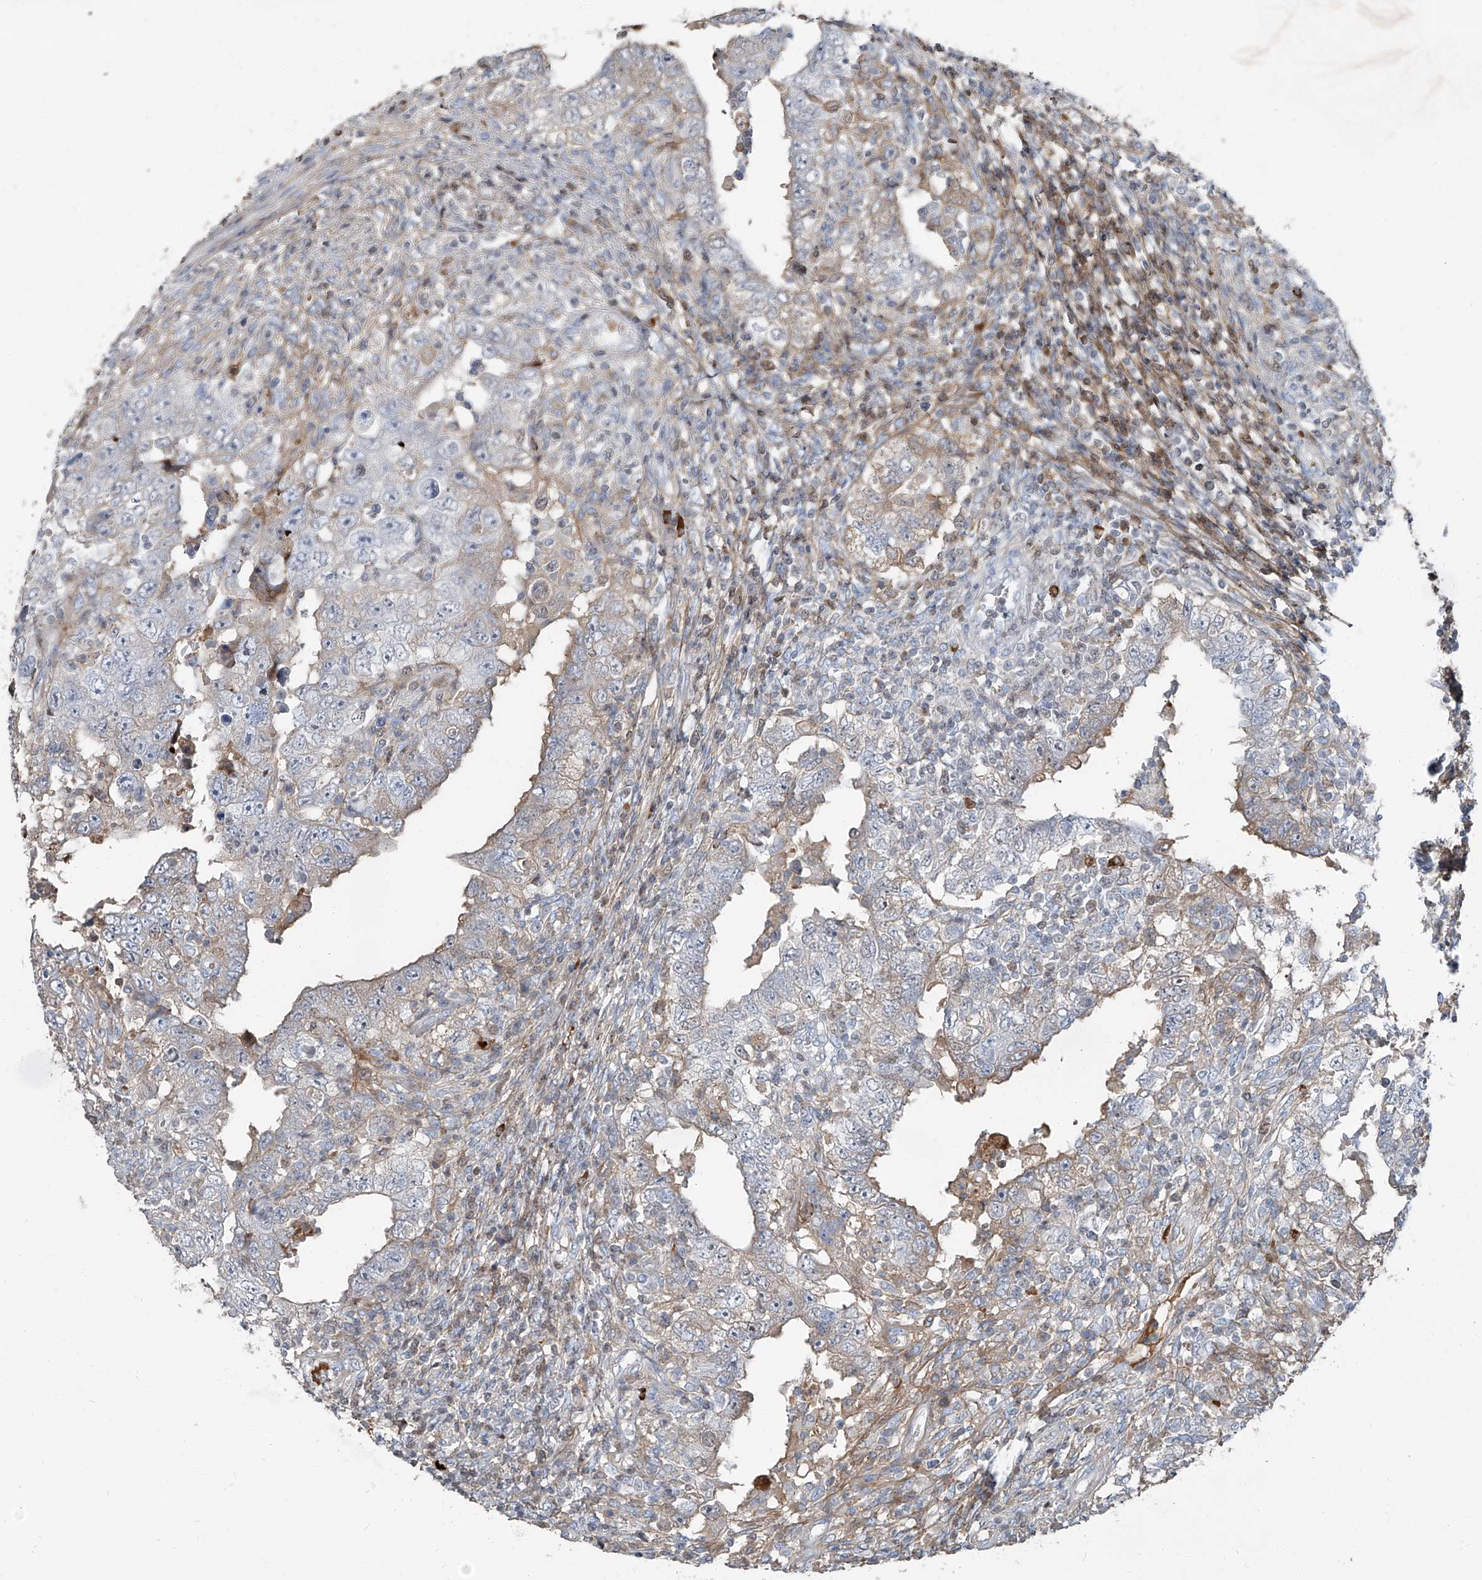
{"staining": {"intensity": "negative", "quantity": "none", "location": "none"}, "tissue": "testis cancer", "cell_type": "Tumor cells", "image_type": "cancer", "snomed": [{"axis": "morphology", "description": "Carcinoma, Embryonal, NOS"}, {"axis": "topography", "description": "Testis"}], "caption": "Immunohistochemical staining of testis cancer demonstrates no significant positivity in tumor cells.", "gene": "HOXA3", "patient": {"sex": "male", "age": 26}}